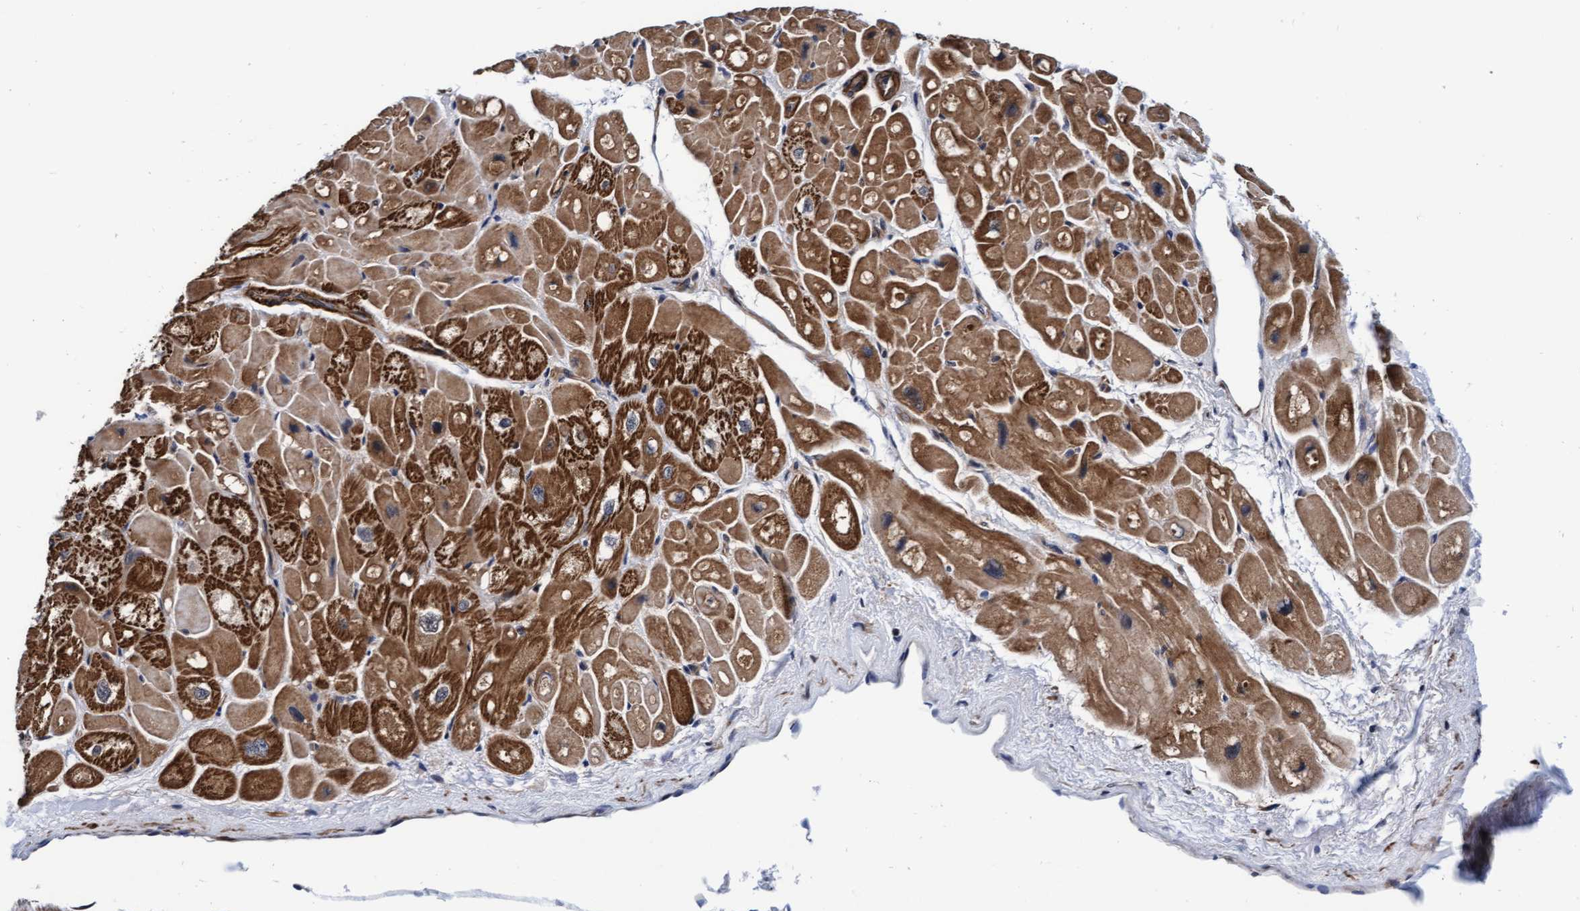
{"staining": {"intensity": "strong", "quantity": ">75%", "location": "cytoplasmic/membranous"}, "tissue": "heart muscle", "cell_type": "Cardiomyocytes", "image_type": "normal", "snomed": [{"axis": "morphology", "description": "Normal tissue, NOS"}, {"axis": "topography", "description": "Heart"}], "caption": "Protein staining of unremarkable heart muscle reveals strong cytoplasmic/membranous staining in approximately >75% of cardiomyocytes.", "gene": "EFCAB13", "patient": {"sex": "male", "age": 49}}